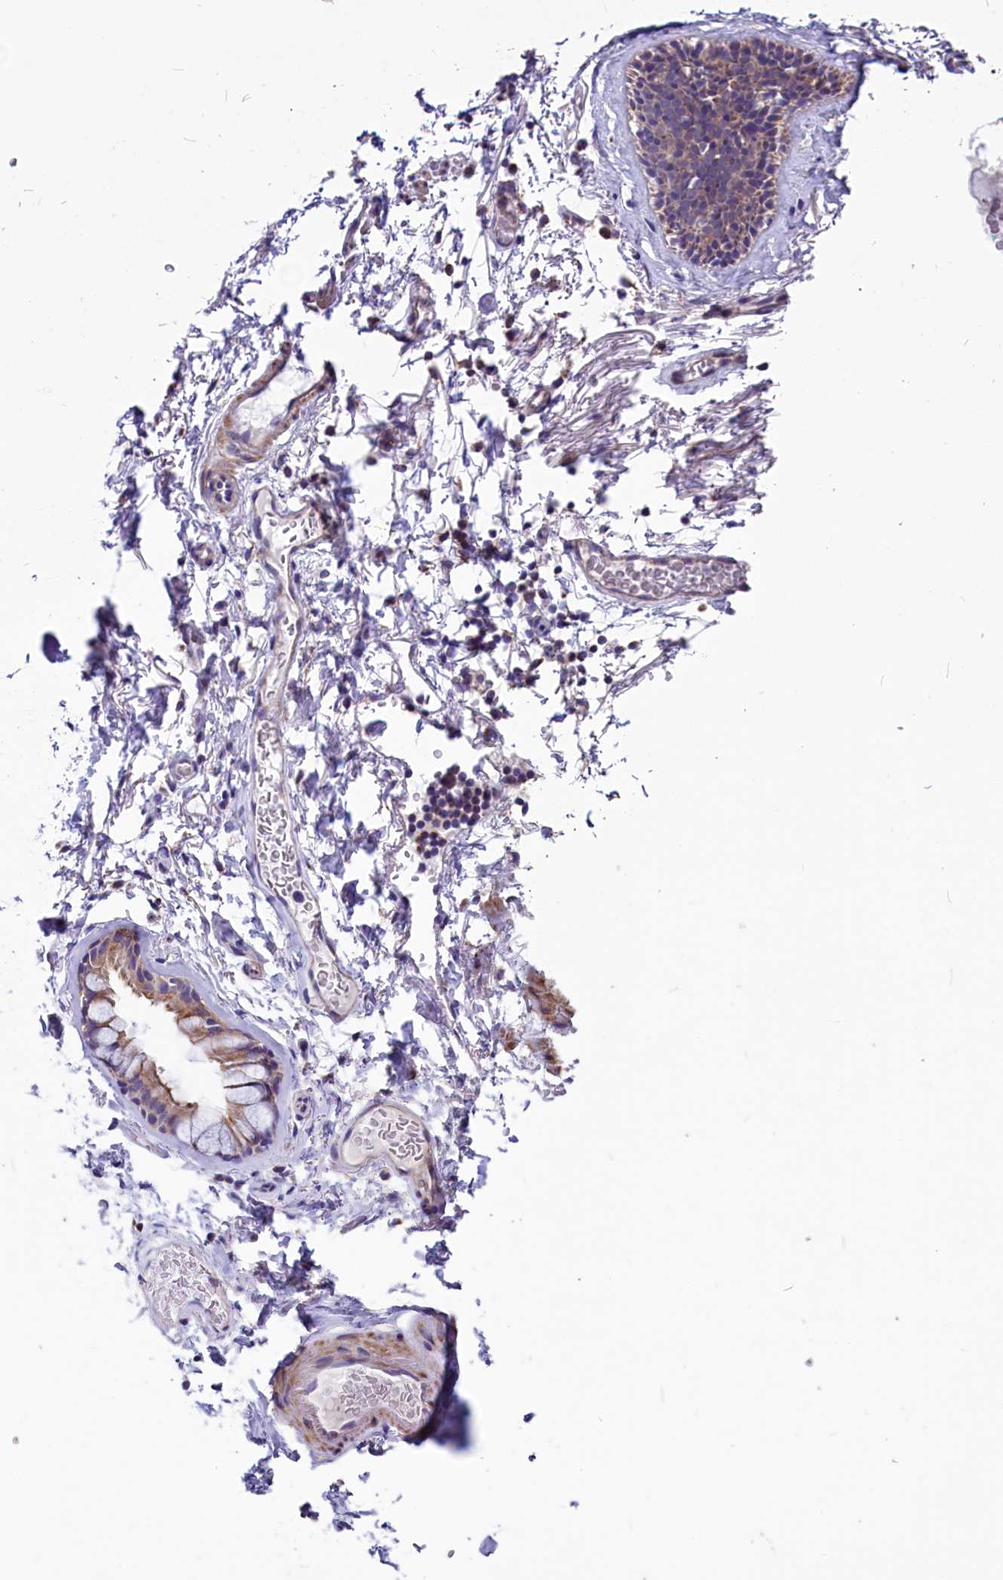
{"staining": {"intensity": "moderate", "quantity": "<25%", "location": "cytoplasmic/membranous"}, "tissue": "adipose tissue", "cell_type": "Adipocytes", "image_type": "normal", "snomed": [{"axis": "morphology", "description": "Normal tissue, NOS"}, {"axis": "topography", "description": "Lymph node"}, {"axis": "topography", "description": "Bronchus"}], "caption": "Adipocytes show low levels of moderate cytoplasmic/membranous positivity in approximately <25% of cells in benign adipose tissue.", "gene": "SCD5", "patient": {"sex": "male", "age": 63}}